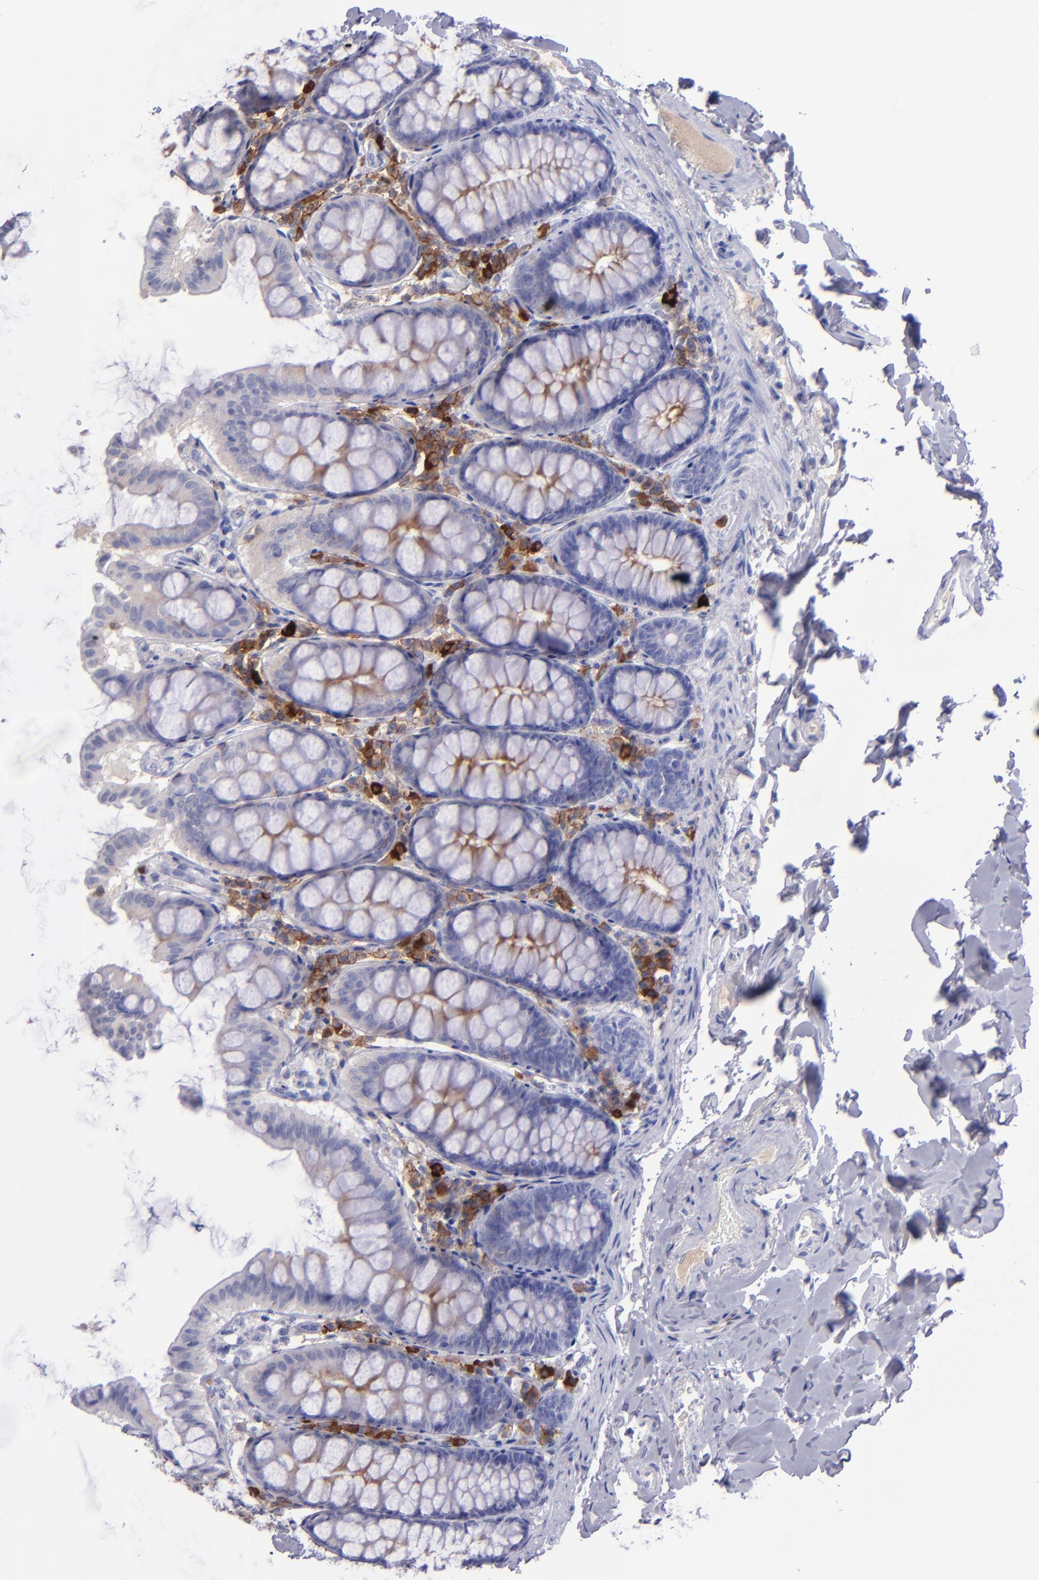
{"staining": {"intensity": "weak", "quantity": "<25%", "location": "cytoplasmic/membranous"}, "tissue": "colon", "cell_type": "Endothelial cells", "image_type": "normal", "snomed": [{"axis": "morphology", "description": "Normal tissue, NOS"}, {"axis": "topography", "description": "Colon"}], "caption": "Immunohistochemistry (IHC) image of unremarkable colon: human colon stained with DAB exhibits no significant protein expression in endothelial cells.", "gene": "ICAM3", "patient": {"sex": "female", "age": 61}}